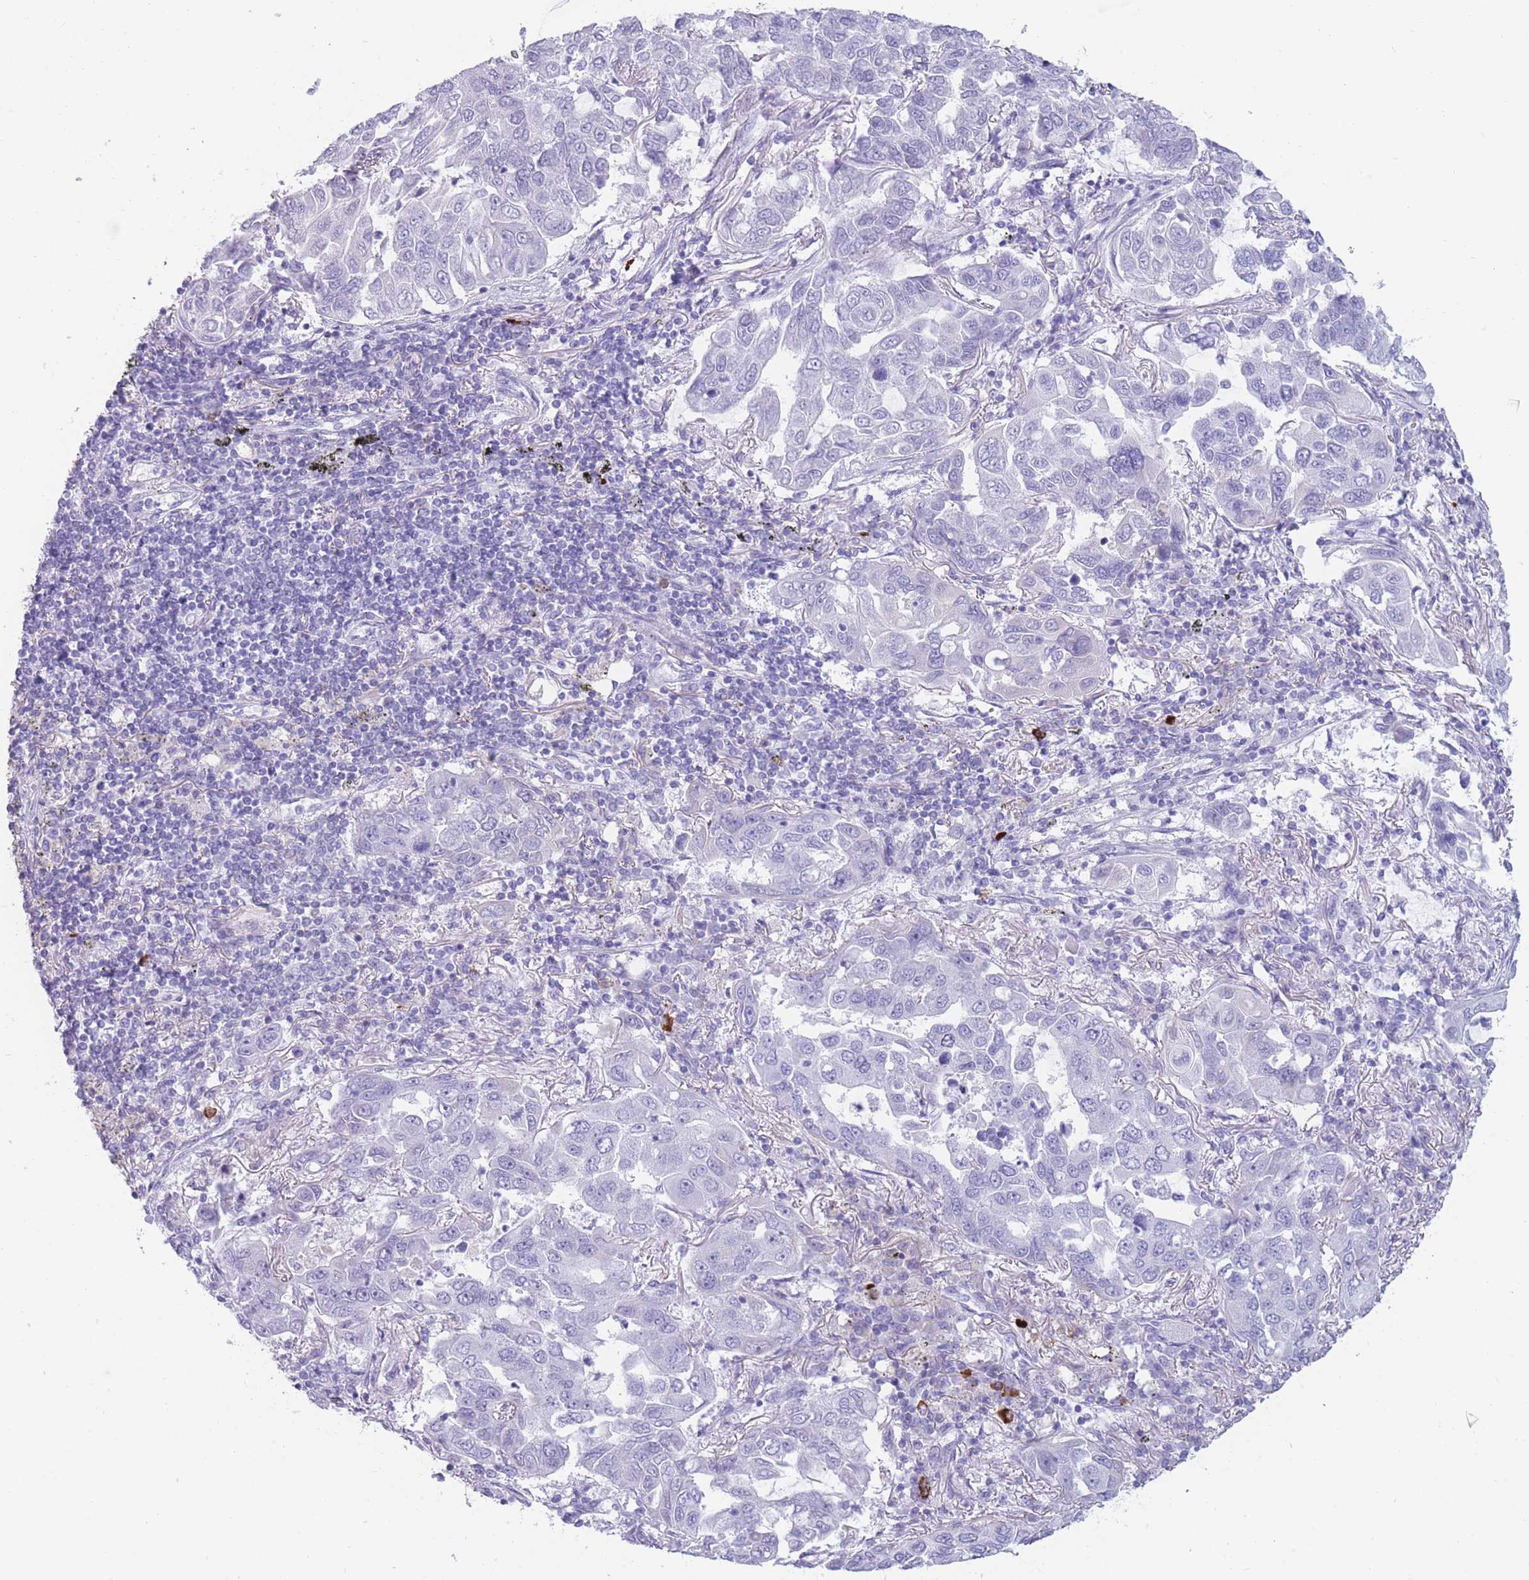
{"staining": {"intensity": "negative", "quantity": "none", "location": "none"}, "tissue": "lung cancer", "cell_type": "Tumor cells", "image_type": "cancer", "snomed": [{"axis": "morphology", "description": "Adenocarcinoma, NOS"}, {"axis": "topography", "description": "Lung"}], "caption": "Lung adenocarcinoma was stained to show a protein in brown. There is no significant positivity in tumor cells.", "gene": "TNFSF11", "patient": {"sex": "male", "age": 64}}